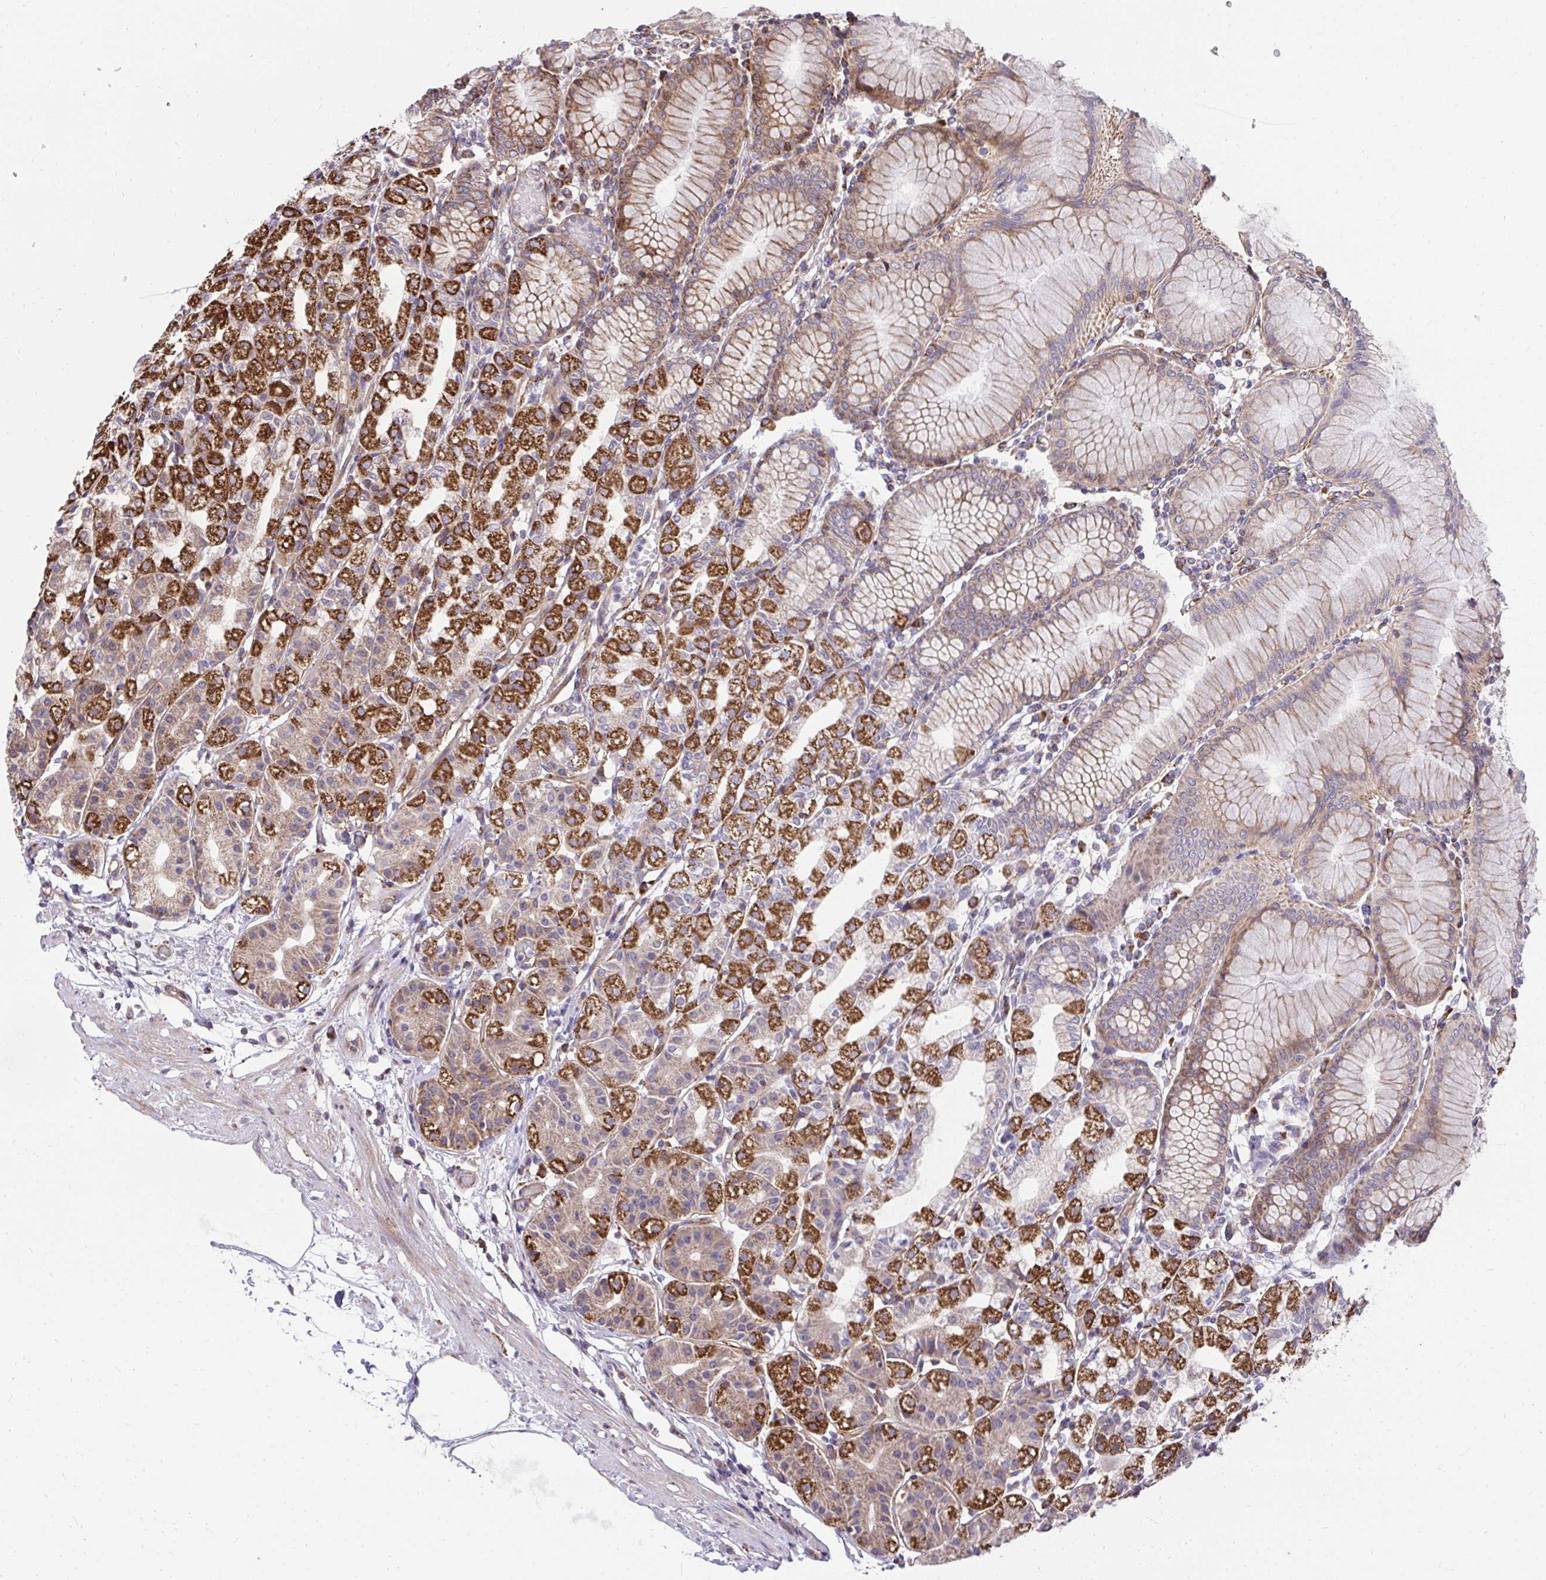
{"staining": {"intensity": "strong", "quantity": "25%-75%", "location": "cytoplasmic/membranous"}, "tissue": "stomach", "cell_type": "Glandular cells", "image_type": "normal", "snomed": [{"axis": "morphology", "description": "Normal tissue, NOS"}, {"axis": "topography", "description": "Stomach"}], "caption": "Strong cytoplasmic/membranous protein staining is seen in about 25%-75% of glandular cells in stomach. (IHC, brightfield microscopy, high magnification).", "gene": "NMNAT3", "patient": {"sex": "female", "age": 57}}